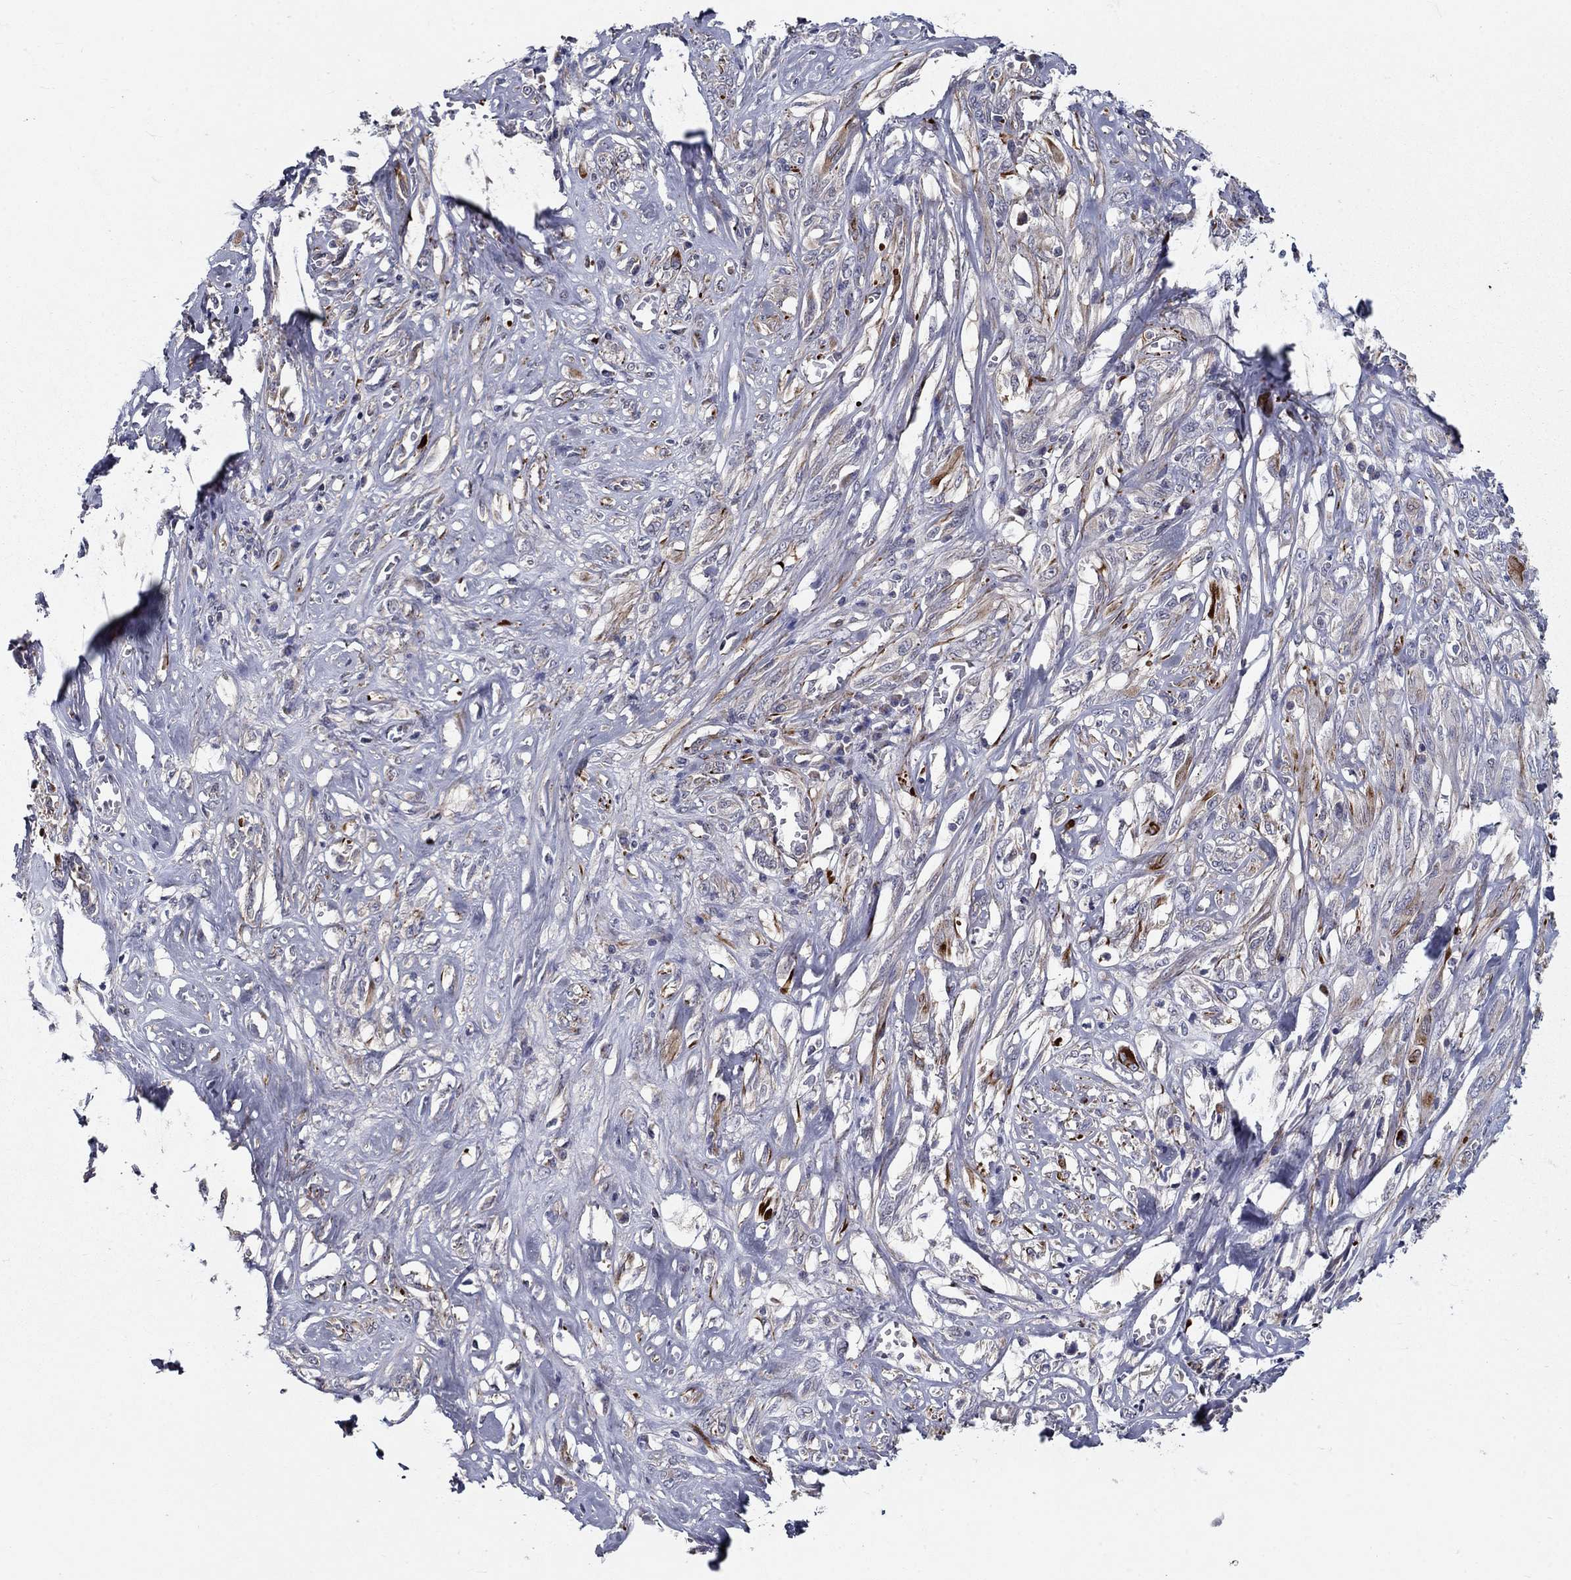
{"staining": {"intensity": "moderate", "quantity": "<25%", "location": "cytoplasmic/membranous"}, "tissue": "melanoma", "cell_type": "Tumor cells", "image_type": "cancer", "snomed": [{"axis": "morphology", "description": "Malignant melanoma, NOS"}, {"axis": "topography", "description": "Skin"}], "caption": "Protein analysis of melanoma tissue exhibits moderate cytoplasmic/membranous positivity in about <25% of tumor cells. (DAB IHC with brightfield microscopy, high magnification).", "gene": "LACTB2", "patient": {"sex": "female", "age": 91}}